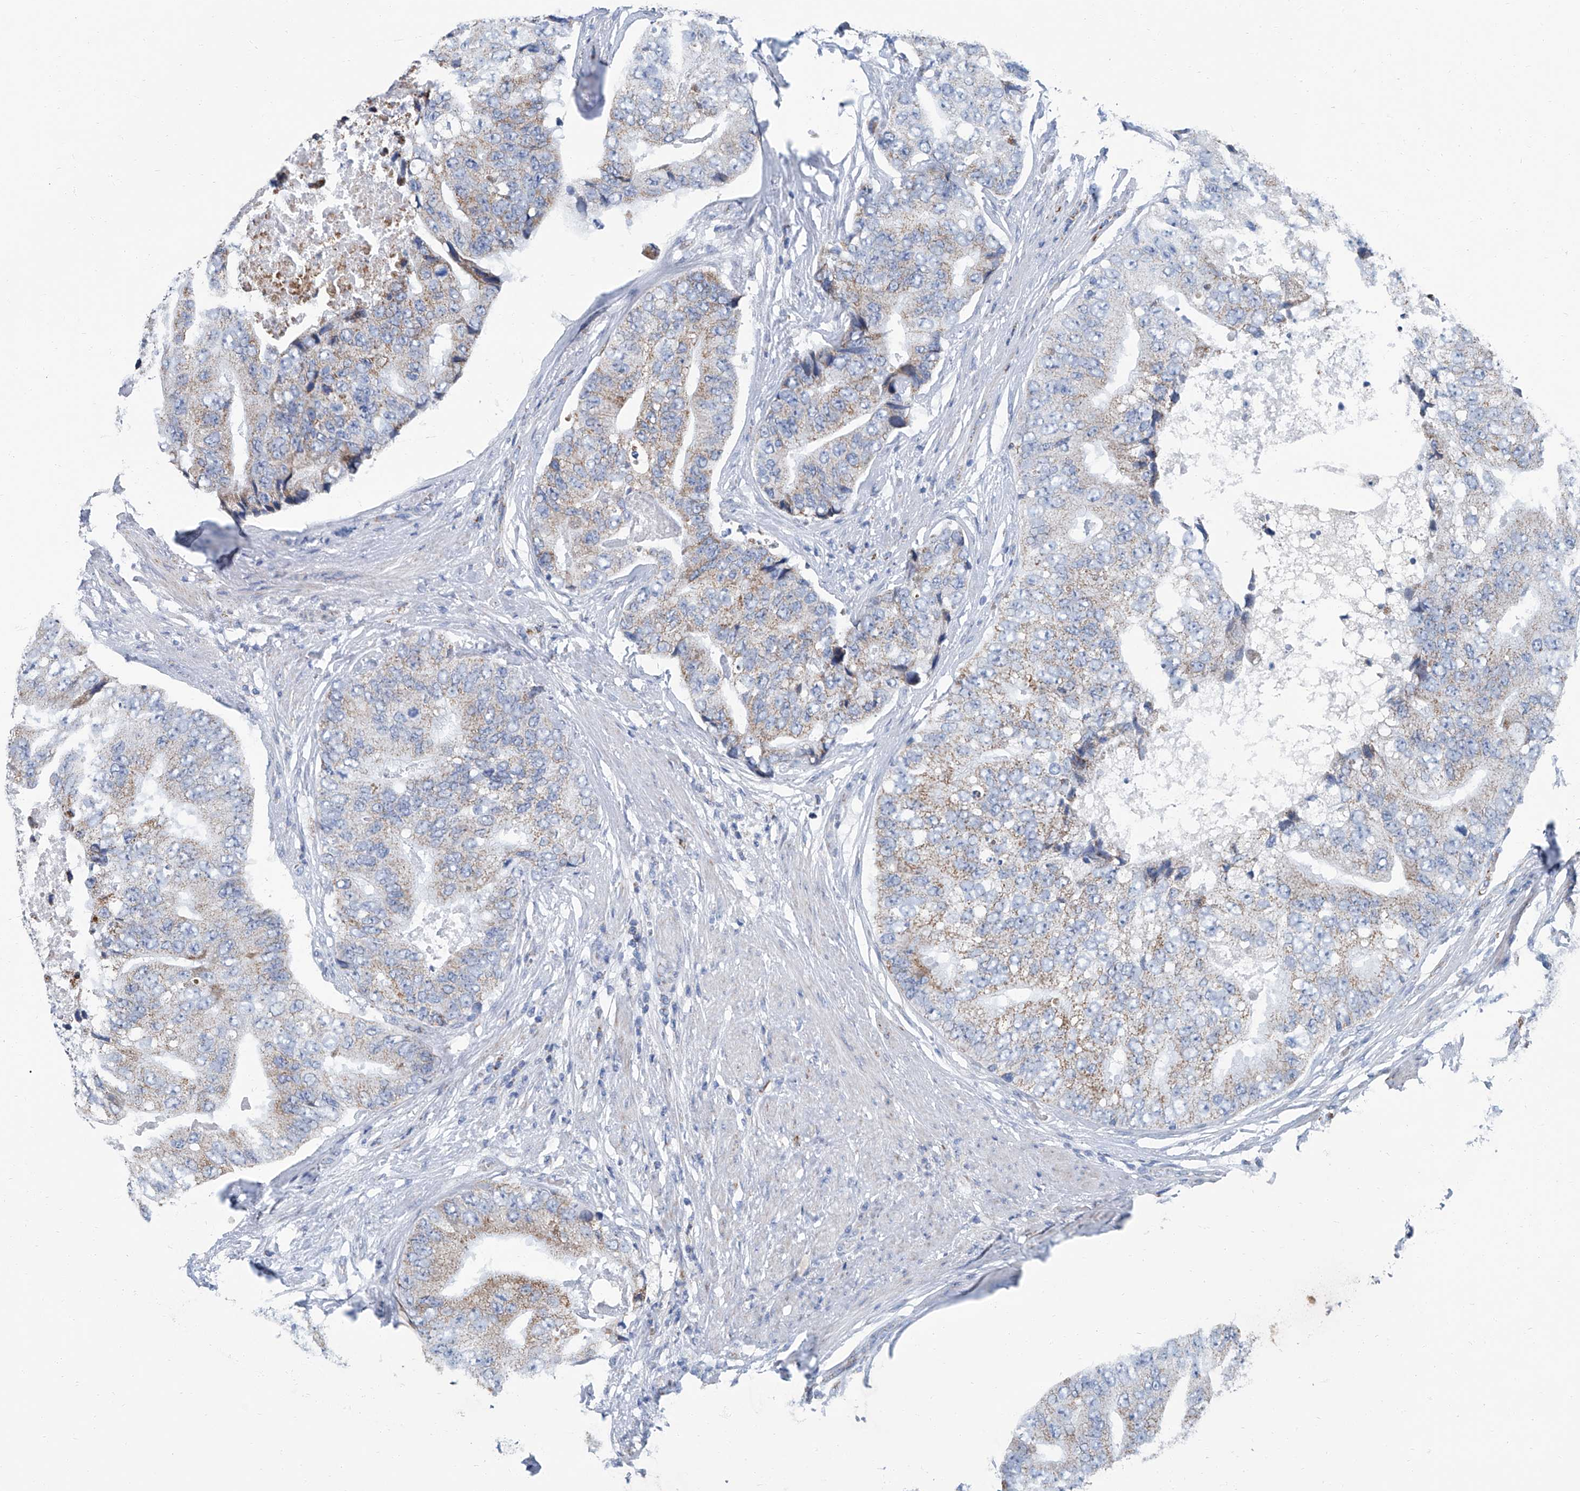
{"staining": {"intensity": "weak", "quantity": "25%-75%", "location": "cytoplasmic/membranous"}, "tissue": "prostate cancer", "cell_type": "Tumor cells", "image_type": "cancer", "snomed": [{"axis": "morphology", "description": "Adenocarcinoma, High grade"}, {"axis": "topography", "description": "Prostate"}], "caption": "Adenocarcinoma (high-grade) (prostate) tissue demonstrates weak cytoplasmic/membranous positivity in about 25%-75% of tumor cells, visualized by immunohistochemistry.", "gene": "MT-ND1", "patient": {"sex": "male", "age": 70}}